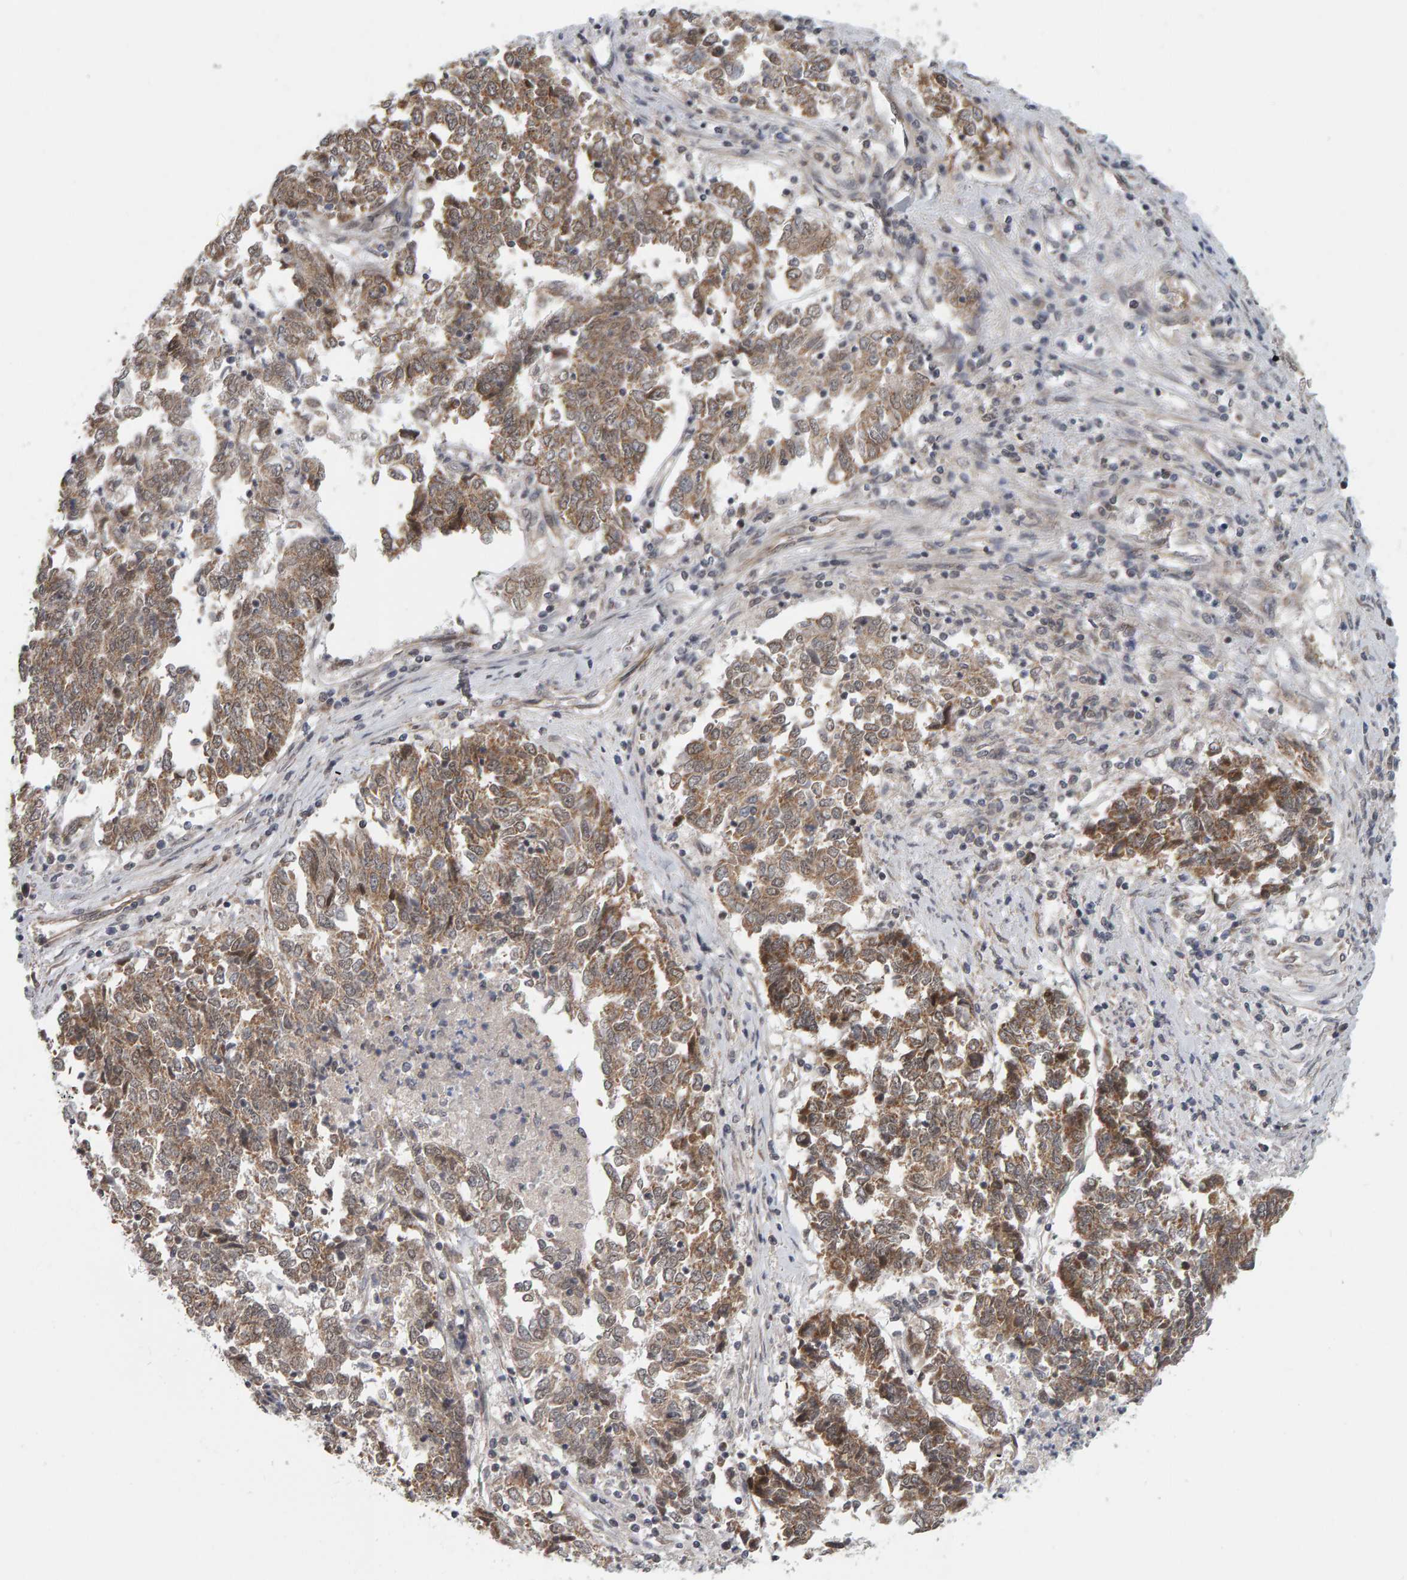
{"staining": {"intensity": "moderate", "quantity": ">75%", "location": "cytoplasmic/membranous"}, "tissue": "endometrial cancer", "cell_type": "Tumor cells", "image_type": "cancer", "snomed": [{"axis": "morphology", "description": "Adenocarcinoma, NOS"}, {"axis": "topography", "description": "Endometrium"}], "caption": "A brown stain labels moderate cytoplasmic/membranous positivity of a protein in human adenocarcinoma (endometrial) tumor cells. Nuclei are stained in blue.", "gene": "DAP3", "patient": {"sex": "female", "age": 80}}